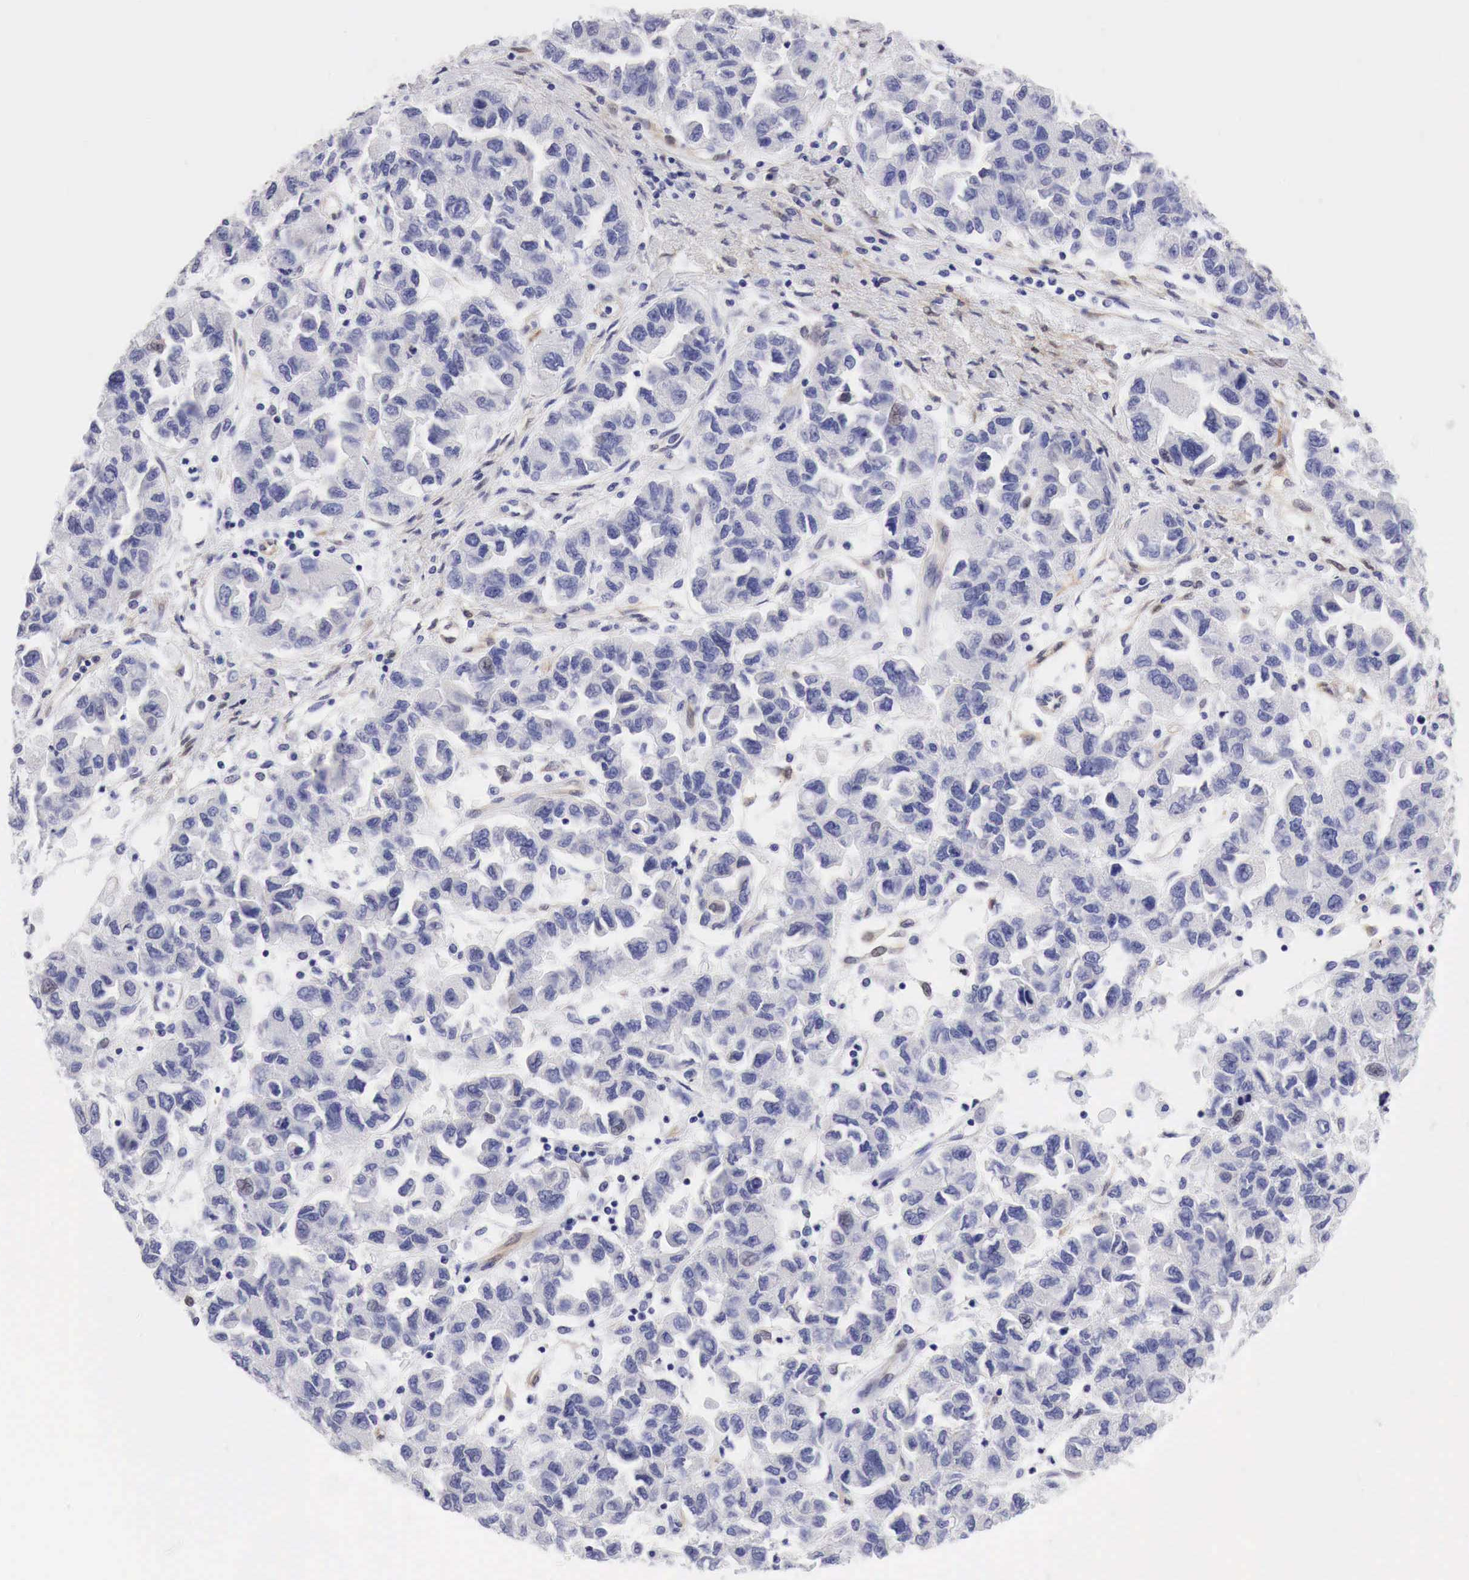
{"staining": {"intensity": "negative", "quantity": "none", "location": "none"}, "tissue": "ovarian cancer", "cell_type": "Tumor cells", "image_type": "cancer", "snomed": [{"axis": "morphology", "description": "Cystadenocarcinoma, serous, NOS"}, {"axis": "topography", "description": "Ovary"}], "caption": "Tumor cells show no significant protein staining in serous cystadenocarcinoma (ovarian).", "gene": "CDKN2A", "patient": {"sex": "female", "age": 84}}